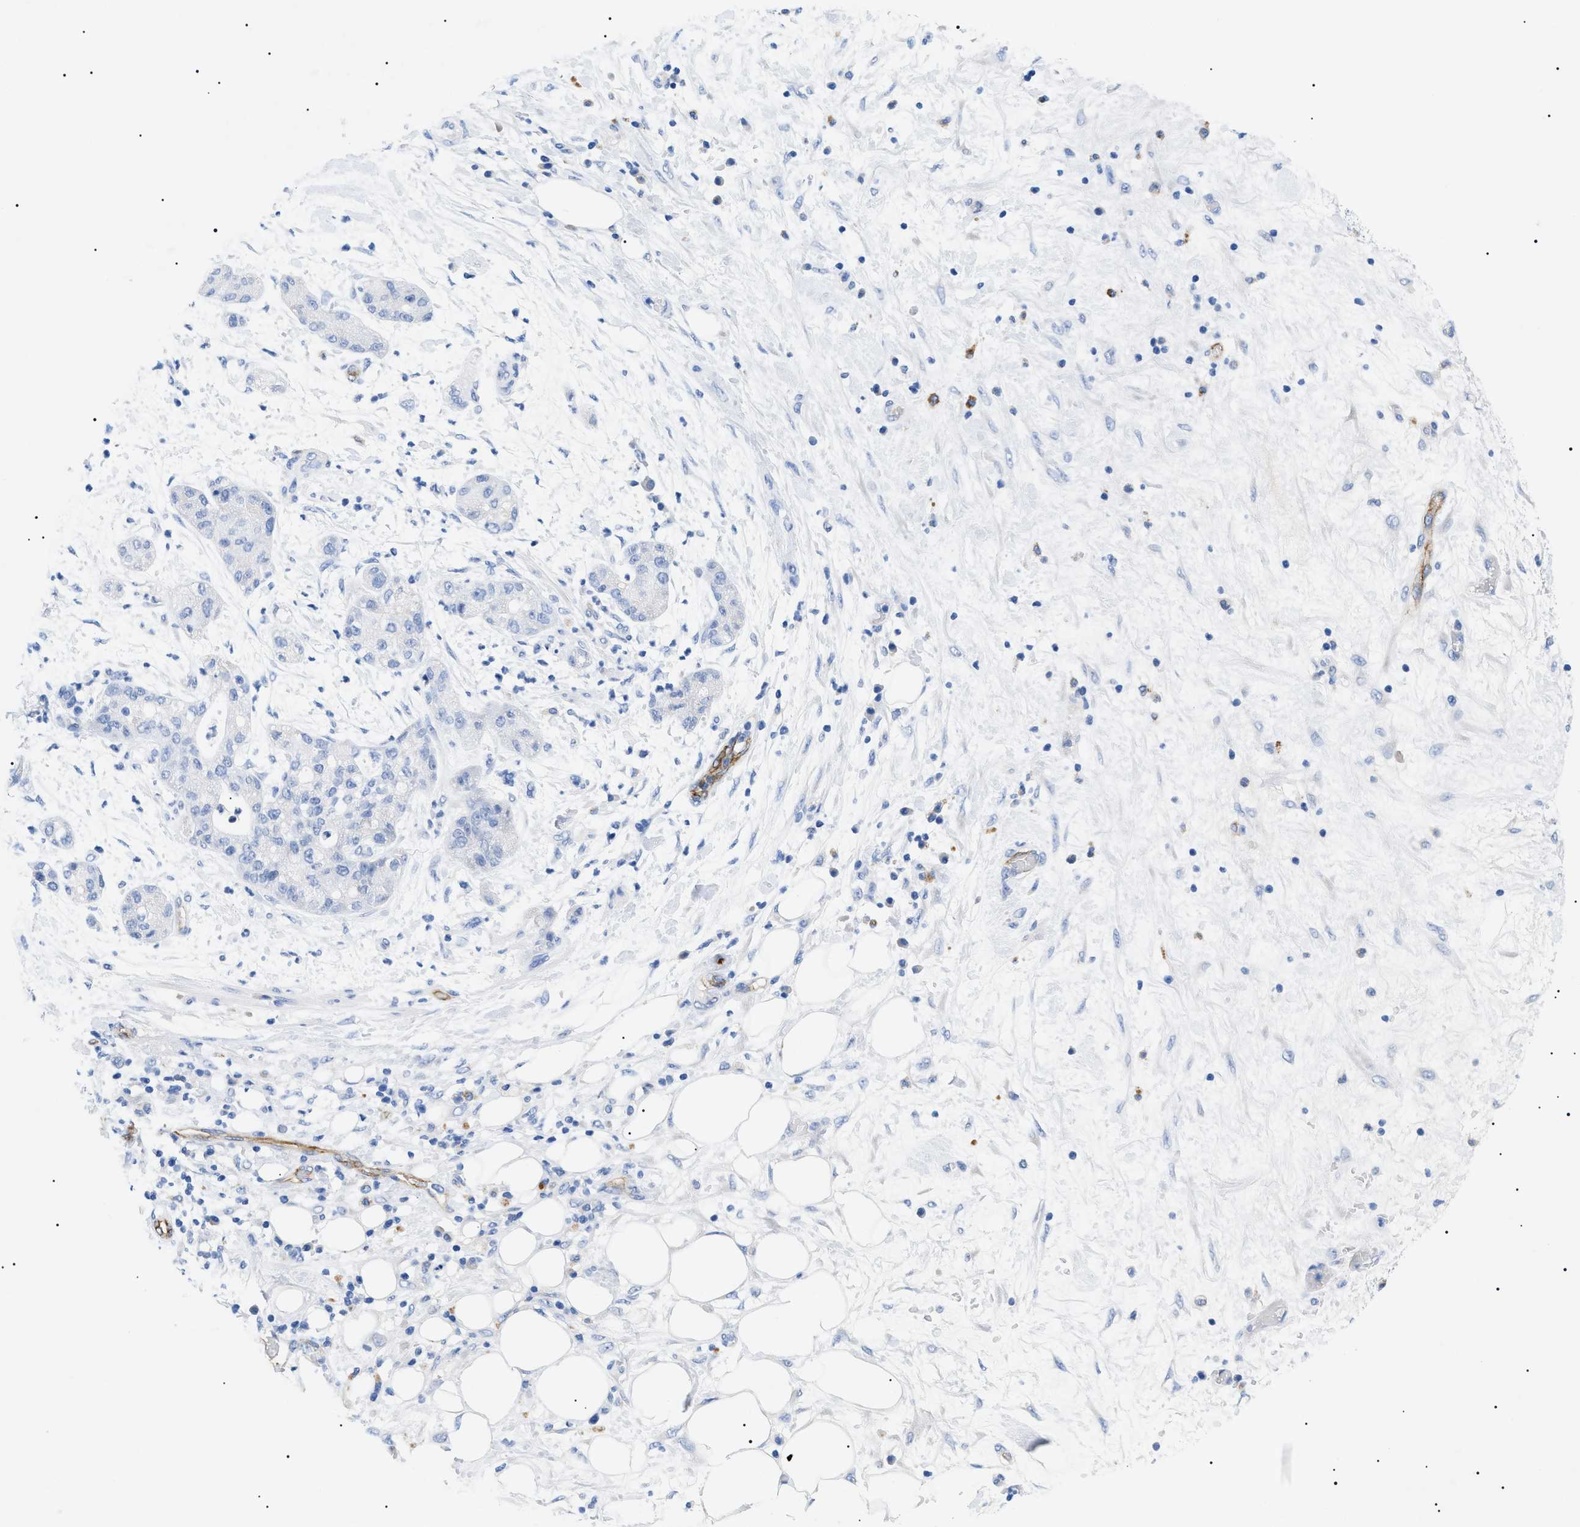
{"staining": {"intensity": "negative", "quantity": "none", "location": "none"}, "tissue": "pancreatic cancer", "cell_type": "Tumor cells", "image_type": "cancer", "snomed": [{"axis": "morphology", "description": "Adenocarcinoma, NOS"}, {"axis": "topography", "description": "Pancreas"}], "caption": "This micrograph is of pancreatic cancer stained with IHC to label a protein in brown with the nuclei are counter-stained blue. There is no staining in tumor cells.", "gene": "ACKR1", "patient": {"sex": "female", "age": 78}}